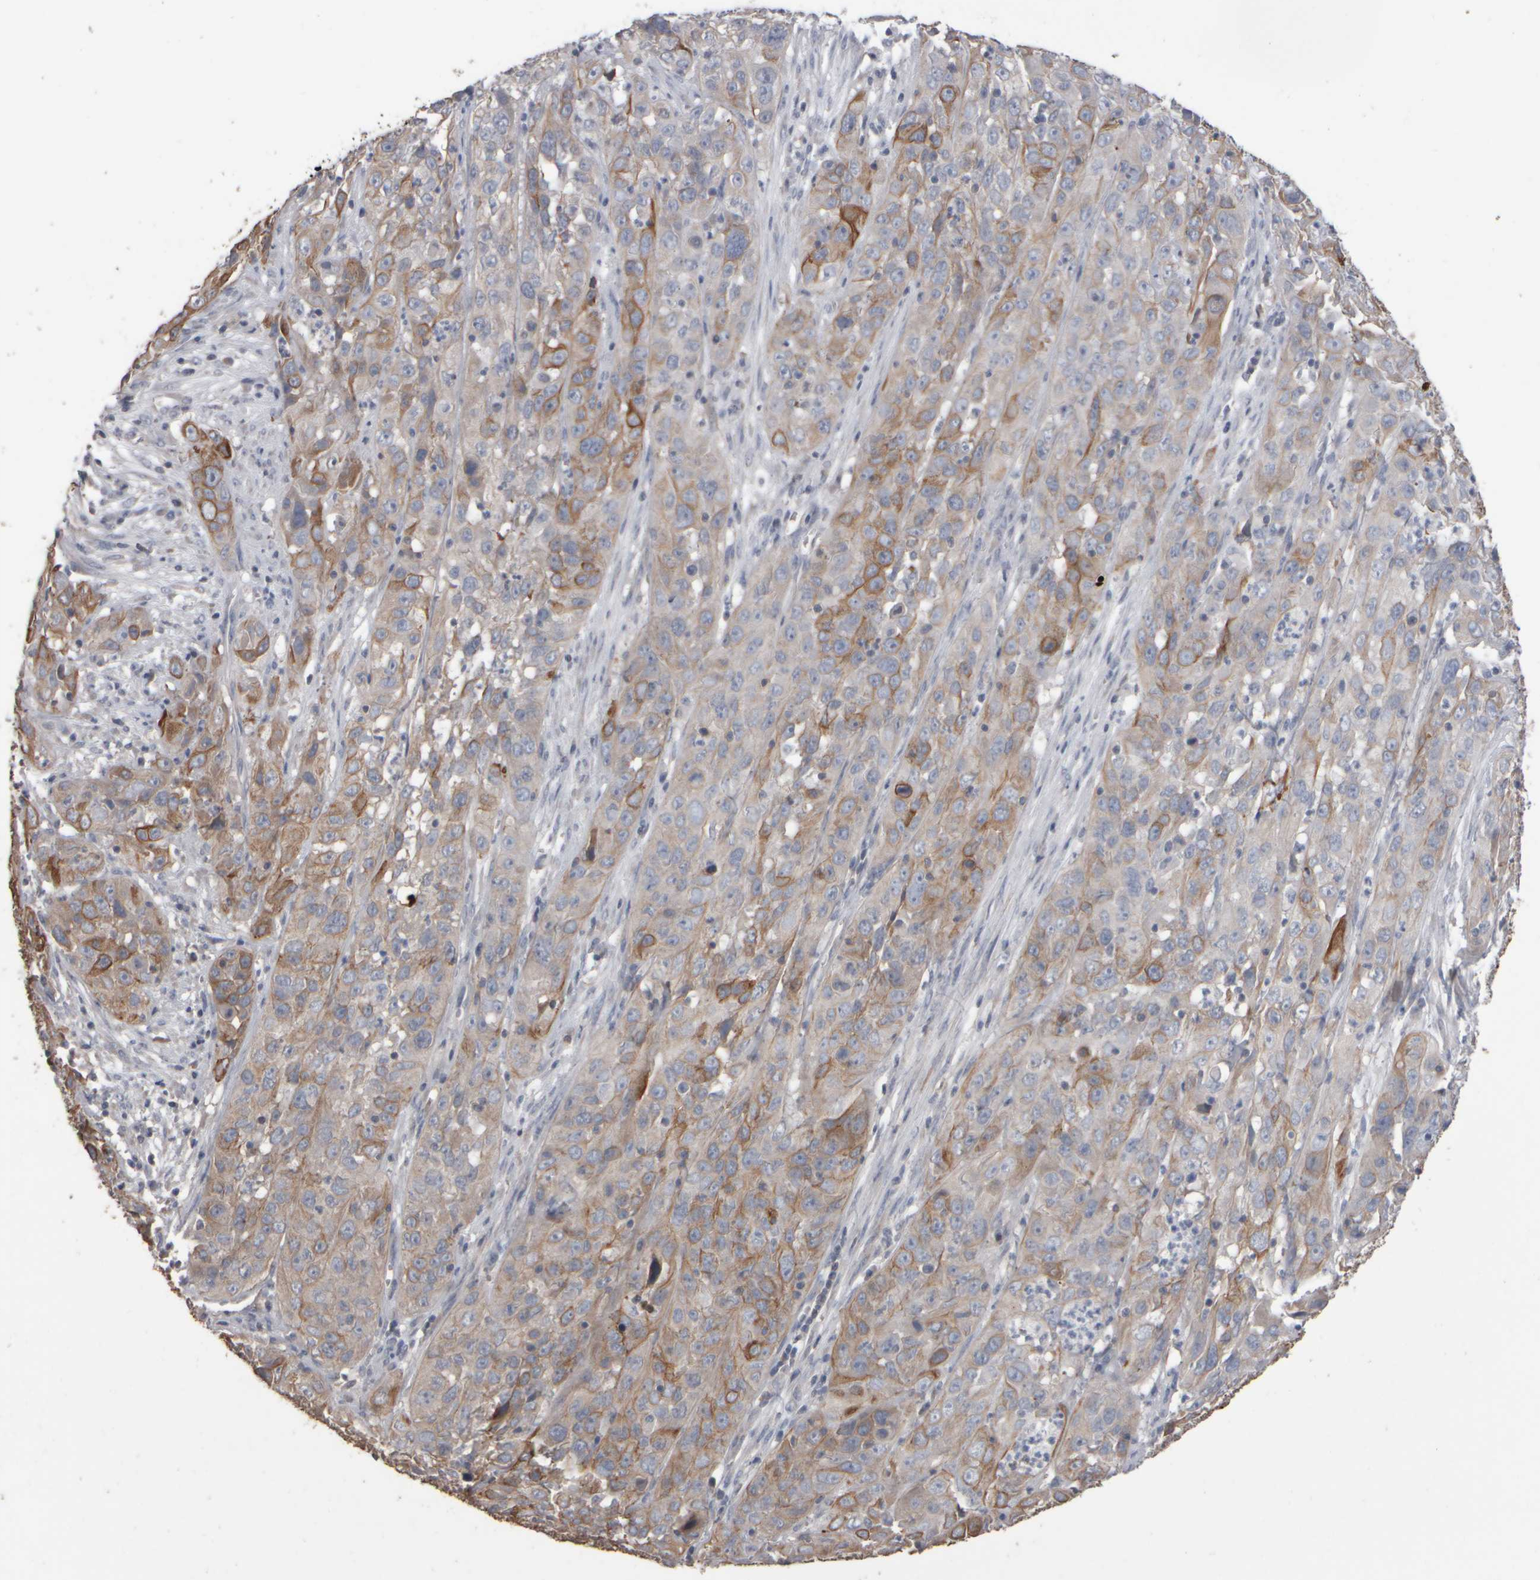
{"staining": {"intensity": "weak", "quantity": ">75%", "location": "cytoplasmic/membranous"}, "tissue": "cervical cancer", "cell_type": "Tumor cells", "image_type": "cancer", "snomed": [{"axis": "morphology", "description": "Squamous cell carcinoma, NOS"}, {"axis": "topography", "description": "Cervix"}], "caption": "Human cervical cancer (squamous cell carcinoma) stained with a brown dye exhibits weak cytoplasmic/membranous positive positivity in approximately >75% of tumor cells.", "gene": "EPHX2", "patient": {"sex": "female", "age": 32}}